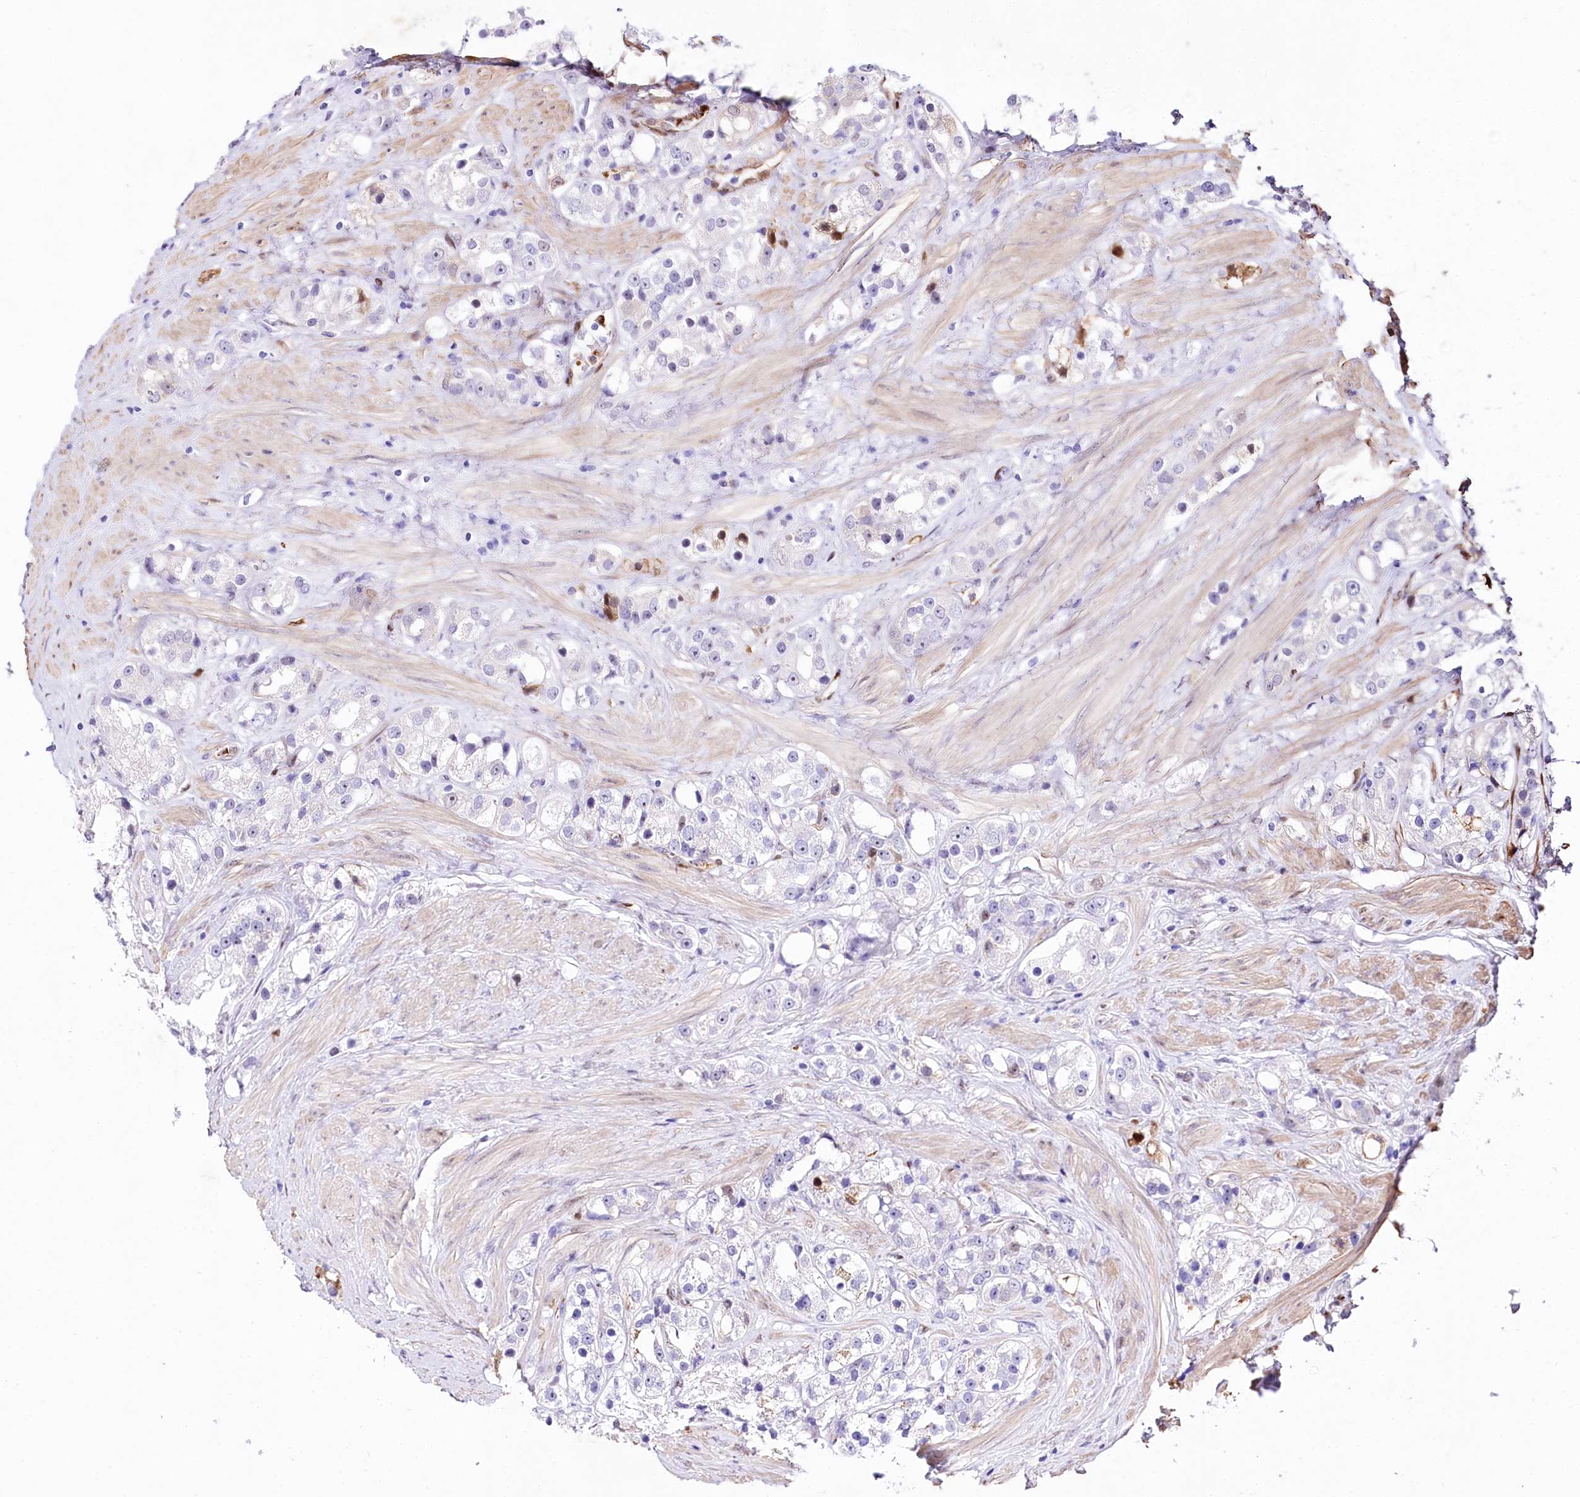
{"staining": {"intensity": "negative", "quantity": "none", "location": "none"}, "tissue": "prostate cancer", "cell_type": "Tumor cells", "image_type": "cancer", "snomed": [{"axis": "morphology", "description": "Adenocarcinoma, NOS"}, {"axis": "topography", "description": "Prostate"}], "caption": "Immunohistochemistry photomicrograph of adenocarcinoma (prostate) stained for a protein (brown), which shows no positivity in tumor cells.", "gene": "PTMS", "patient": {"sex": "male", "age": 79}}